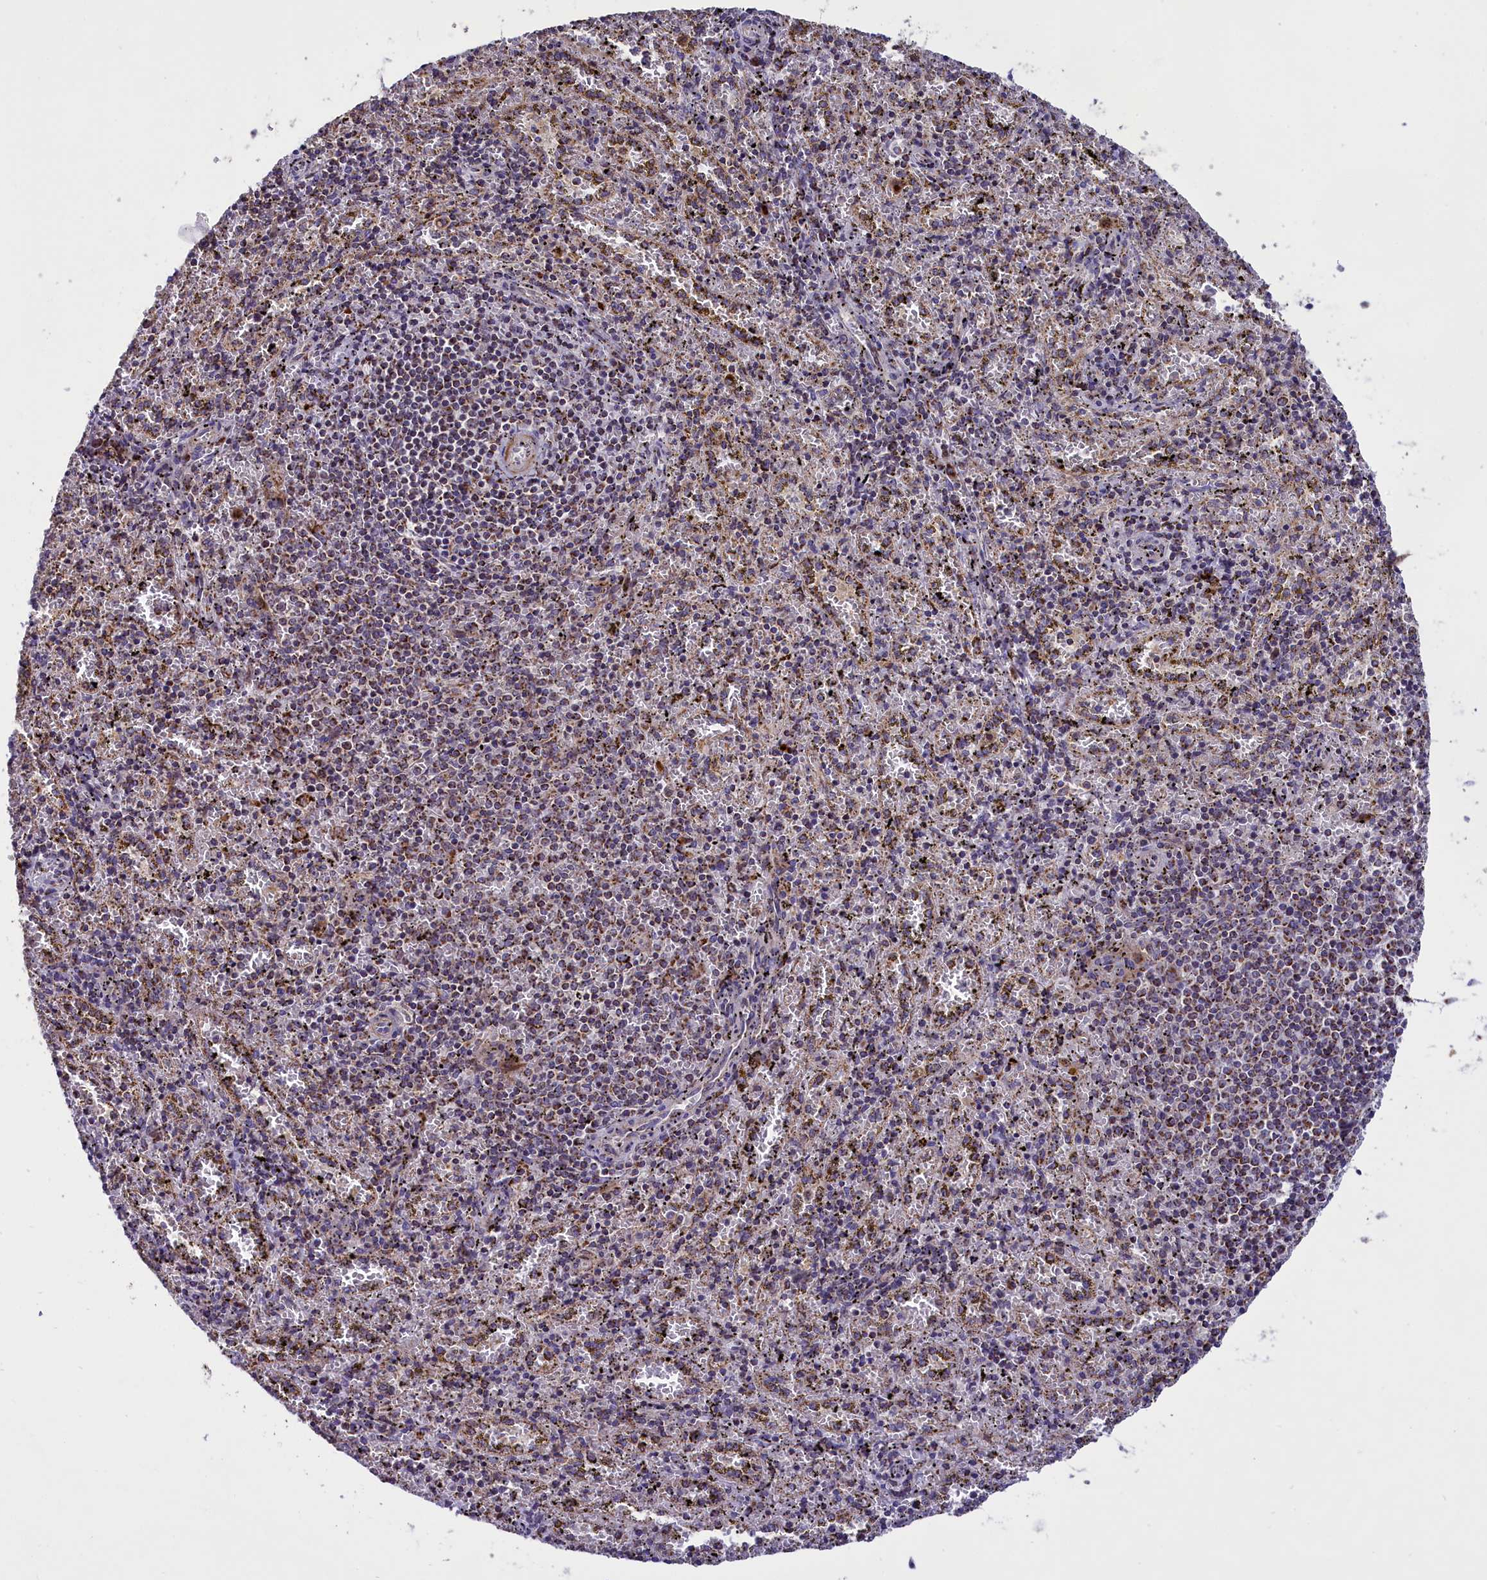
{"staining": {"intensity": "moderate", "quantity": "<25%", "location": "cytoplasmic/membranous"}, "tissue": "spleen", "cell_type": "Cells in red pulp", "image_type": "normal", "snomed": [{"axis": "morphology", "description": "Normal tissue, NOS"}, {"axis": "topography", "description": "Spleen"}], "caption": "A brown stain shows moderate cytoplasmic/membranous positivity of a protein in cells in red pulp of normal spleen. The protein is stained brown, and the nuclei are stained in blue (DAB IHC with brightfield microscopy, high magnification).", "gene": "GLRX5", "patient": {"sex": "male", "age": 11}}